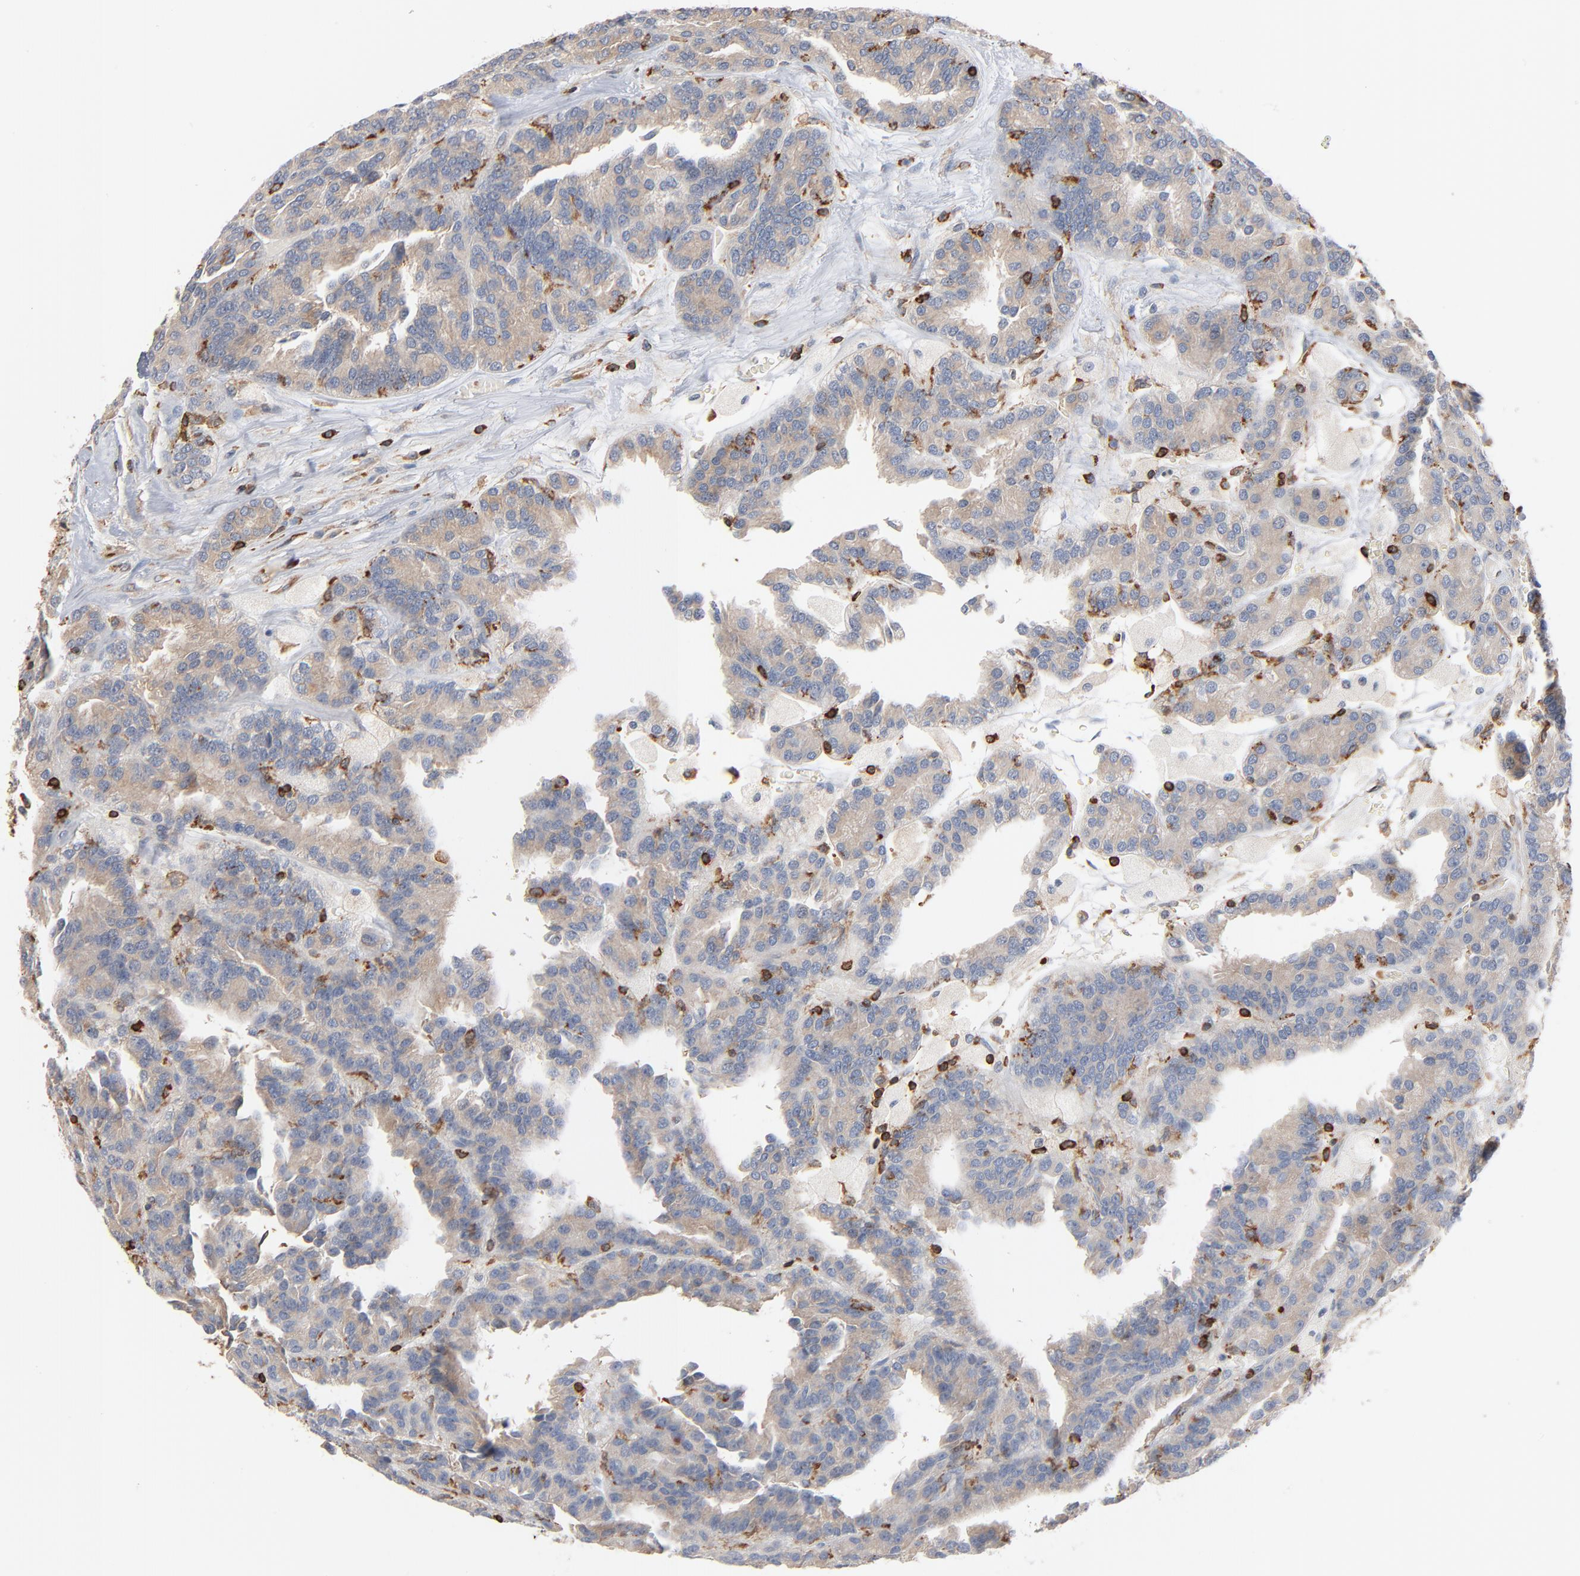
{"staining": {"intensity": "weak", "quantity": ">75%", "location": "cytoplasmic/membranous"}, "tissue": "renal cancer", "cell_type": "Tumor cells", "image_type": "cancer", "snomed": [{"axis": "morphology", "description": "Adenocarcinoma, NOS"}, {"axis": "topography", "description": "Kidney"}], "caption": "The immunohistochemical stain labels weak cytoplasmic/membranous staining in tumor cells of renal adenocarcinoma tissue. The staining is performed using DAB brown chromogen to label protein expression. The nuclei are counter-stained blue using hematoxylin.", "gene": "SH3KBP1", "patient": {"sex": "male", "age": 46}}